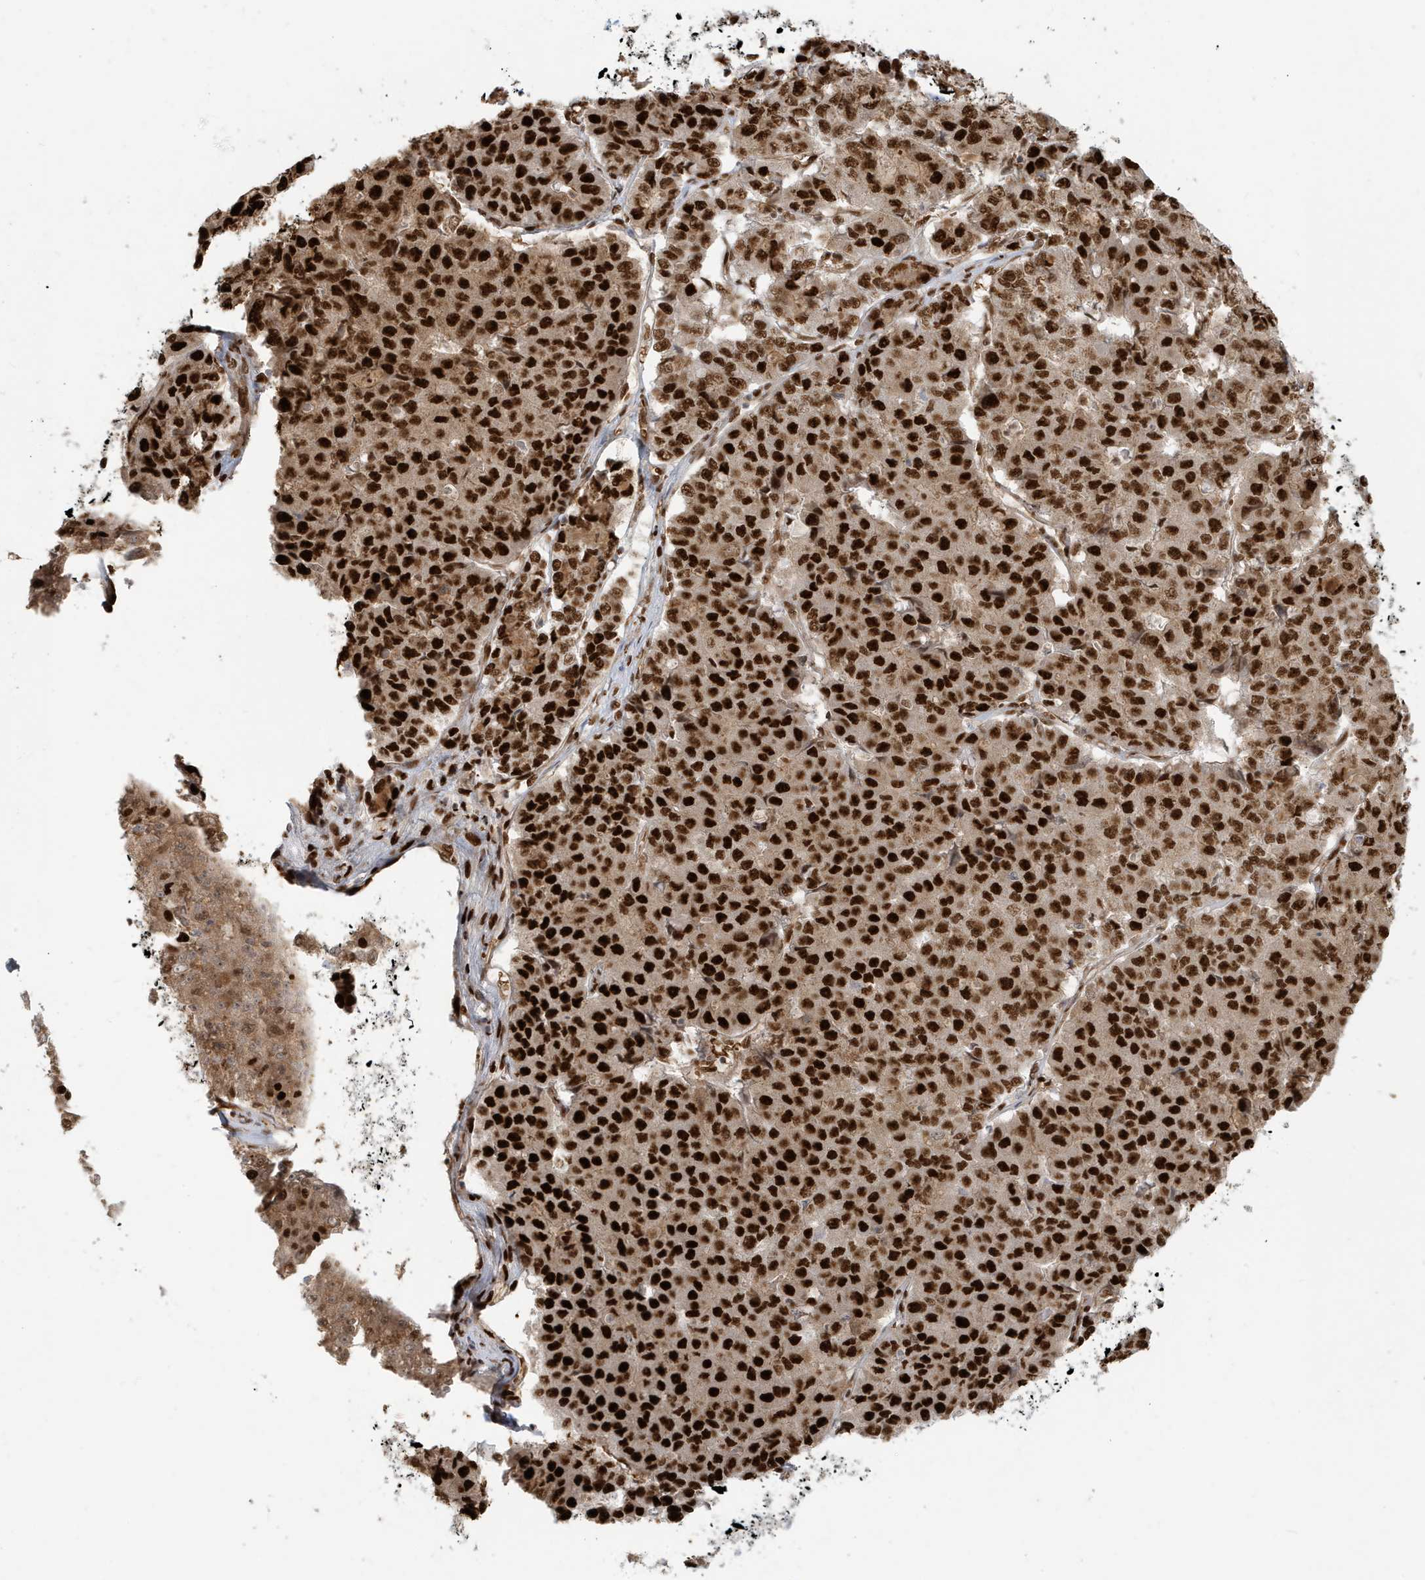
{"staining": {"intensity": "strong", "quantity": ">75%", "location": "nuclear"}, "tissue": "pancreatic cancer", "cell_type": "Tumor cells", "image_type": "cancer", "snomed": [{"axis": "morphology", "description": "Adenocarcinoma, NOS"}, {"axis": "topography", "description": "Pancreas"}], "caption": "Pancreatic cancer (adenocarcinoma) stained for a protein (brown) reveals strong nuclear positive positivity in approximately >75% of tumor cells.", "gene": "CKS2", "patient": {"sex": "male", "age": 50}}